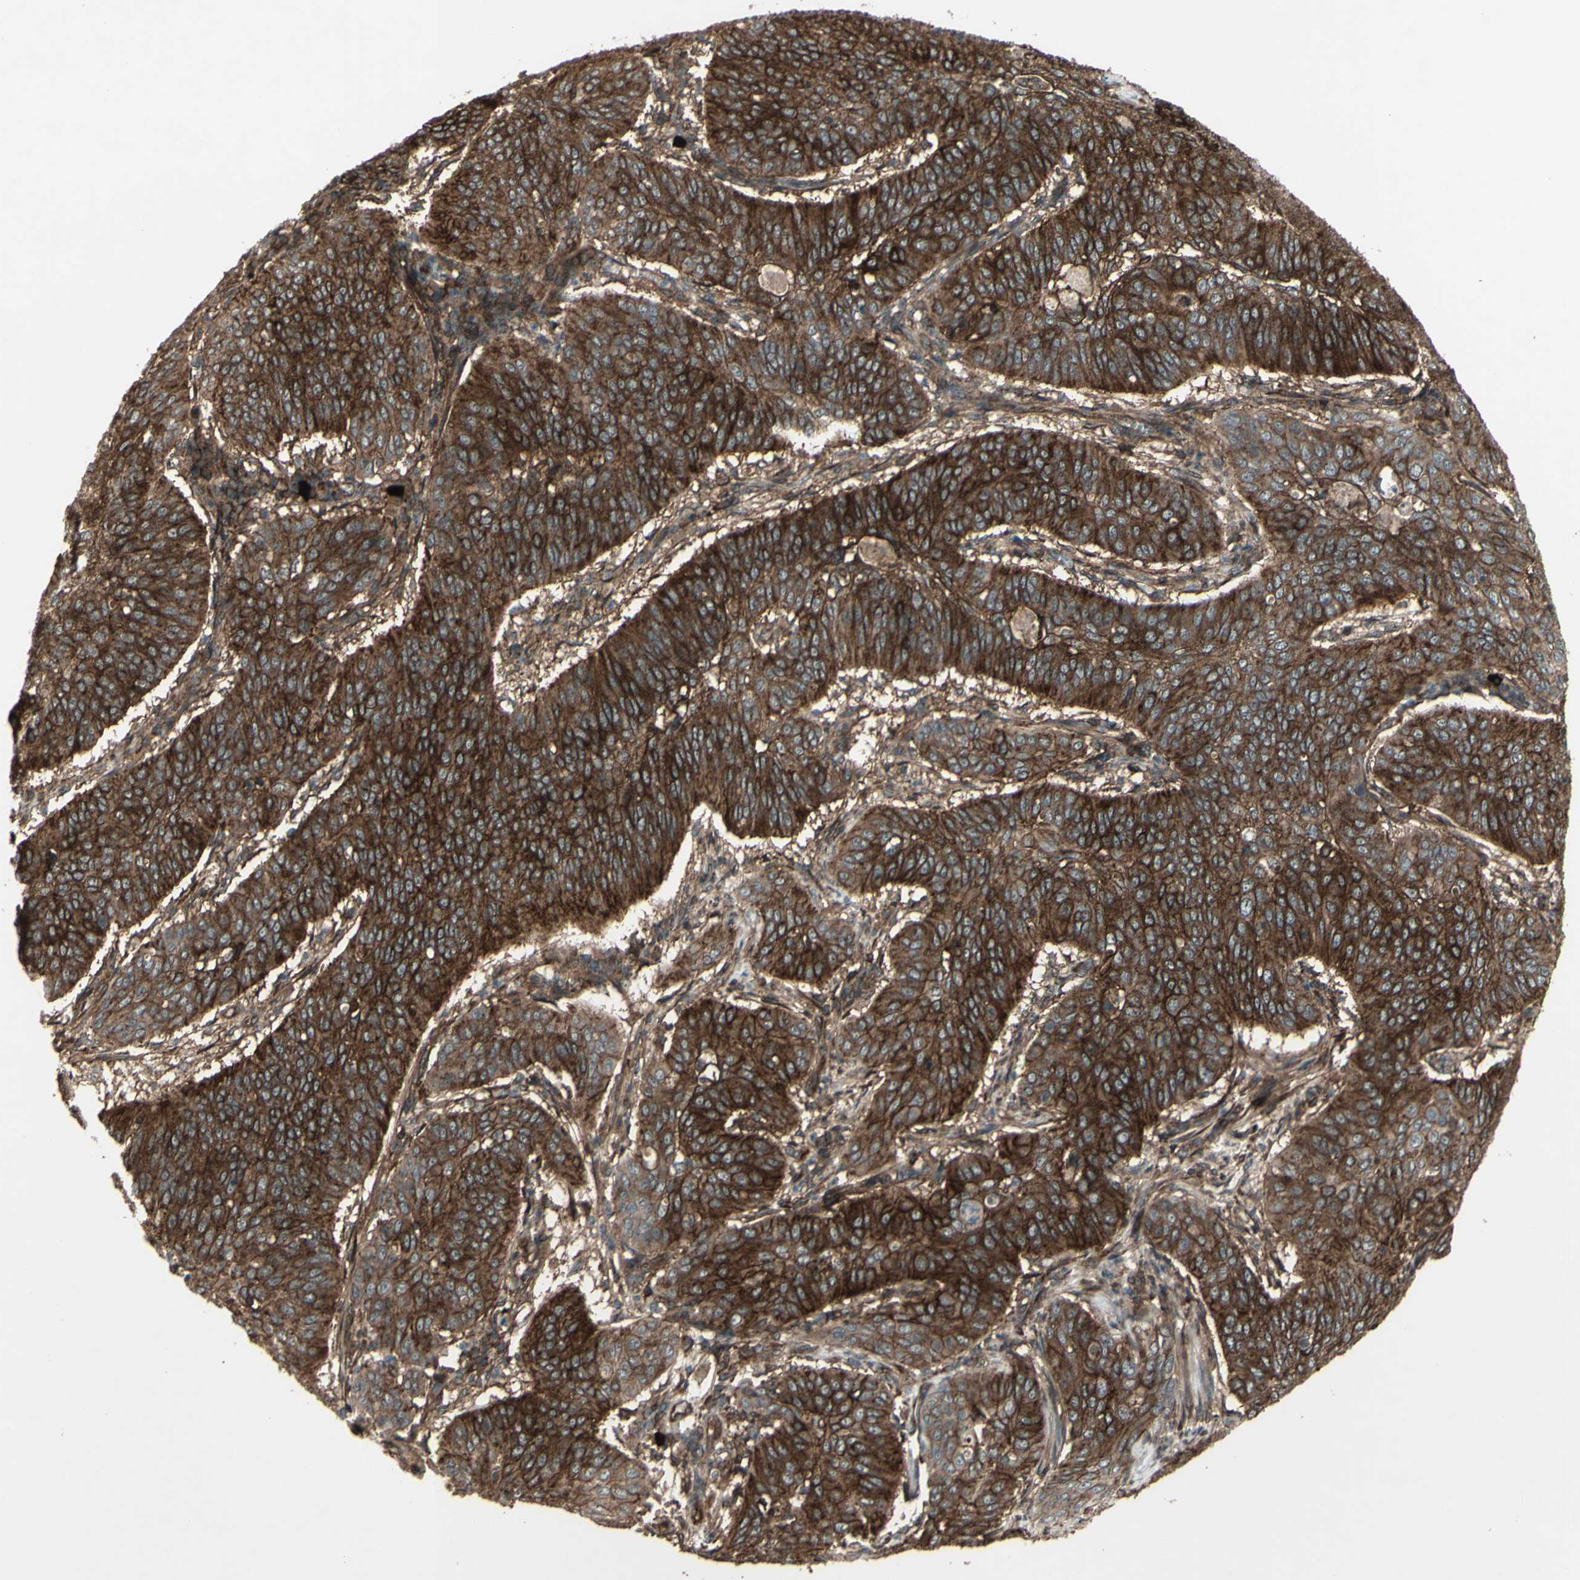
{"staining": {"intensity": "strong", "quantity": ">75%", "location": "cytoplasmic/membranous"}, "tissue": "cervical cancer", "cell_type": "Tumor cells", "image_type": "cancer", "snomed": [{"axis": "morphology", "description": "Normal tissue, NOS"}, {"axis": "morphology", "description": "Squamous cell carcinoma, NOS"}, {"axis": "topography", "description": "Cervix"}], "caption": "Immunohistochemistry (IHC) staining of cervical cancer, which shows high levels of strong cytoplasmic/membranous staining in about >75% of tumor cells indicating strong cytoplasmic/membranous protein positivity. The staining was performed using DAB (brown) for protein detection and nuclei were counterstained in hematoxylin (blue).", "gene": "FXYD5", "patient": {"sex": "female", "age": 39}}